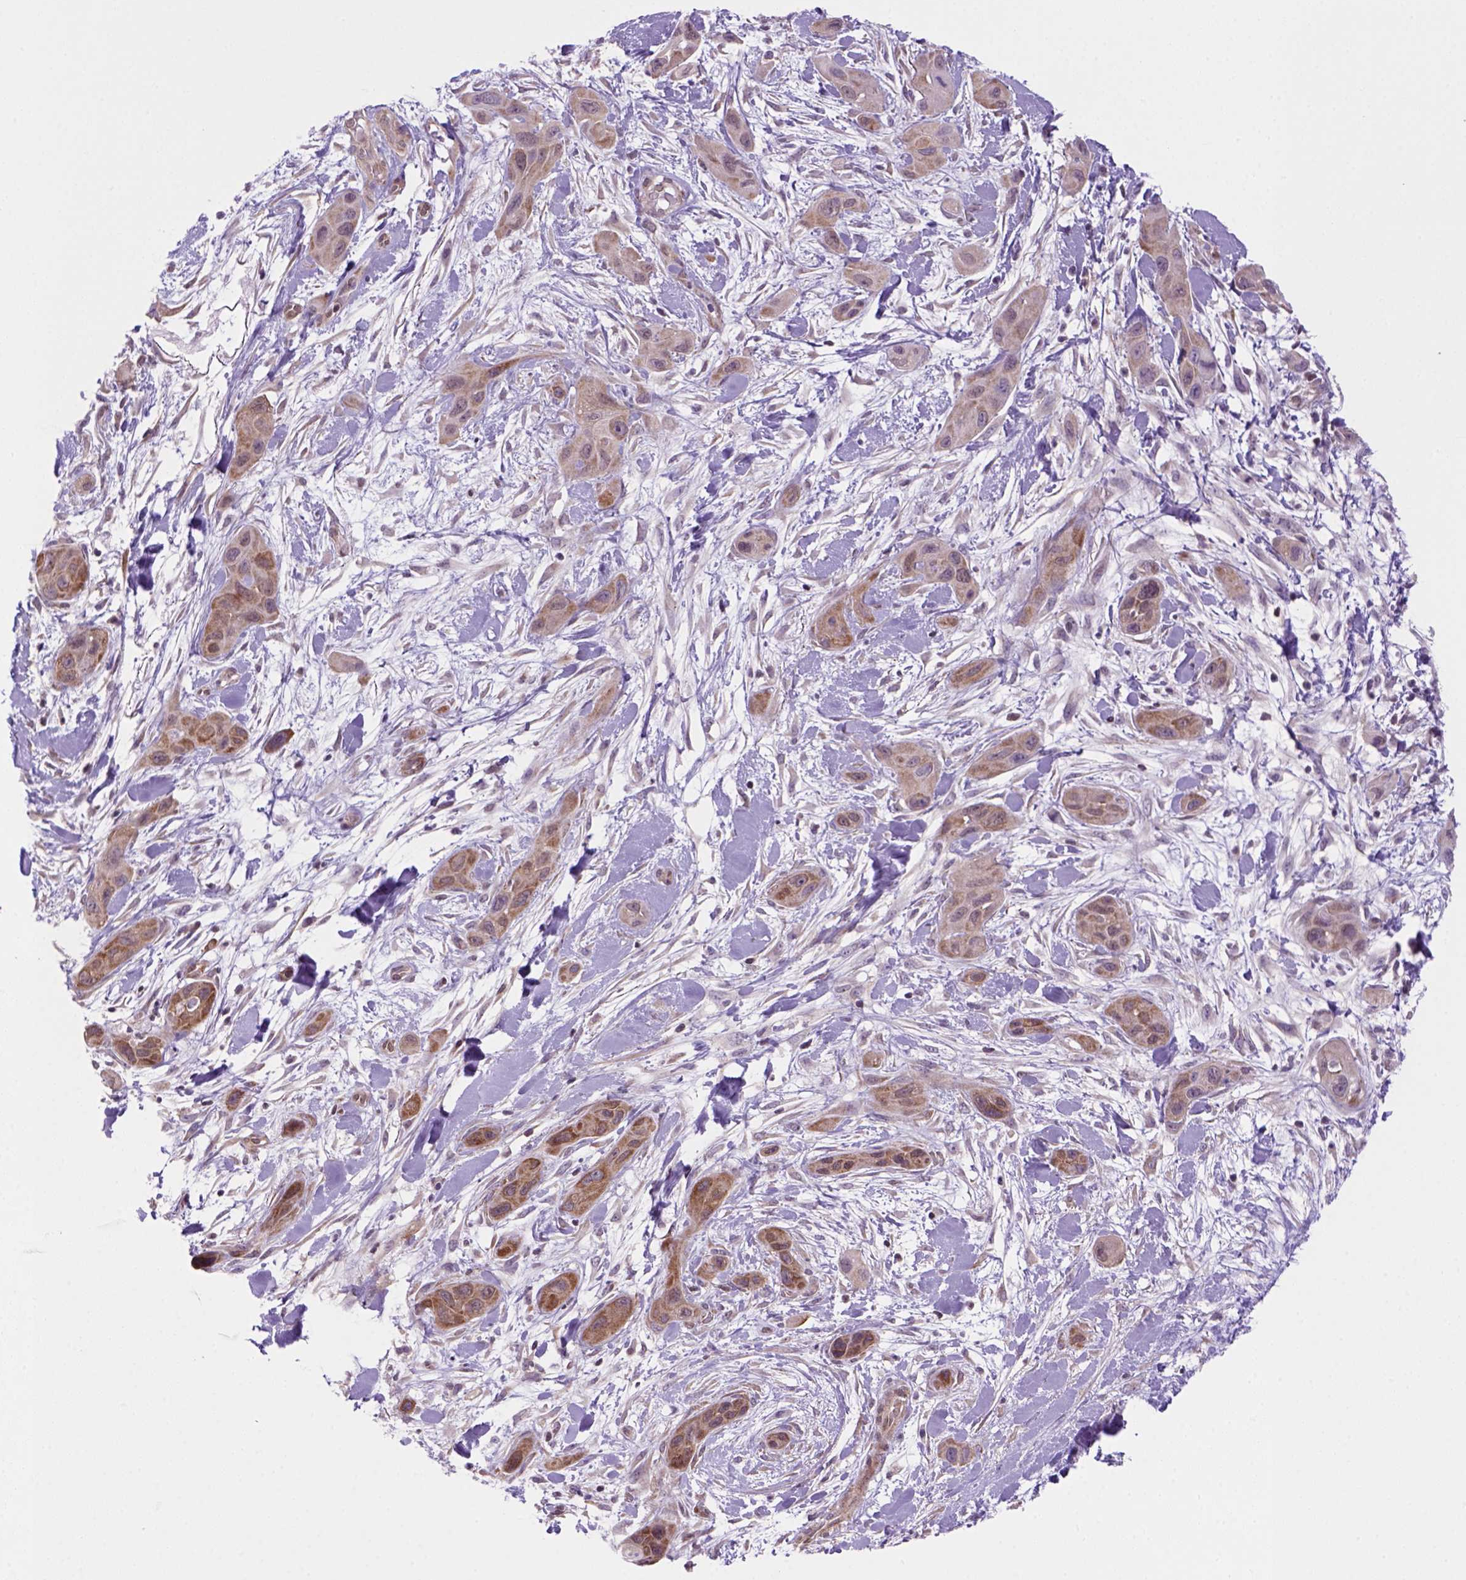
{"staining": {"intensity": "moderate", "quantity": "25%-75%", "location": "cytoplasmic/membranous"}, "tissue": "skin cancer", "cell_type": "Tumor cells", "image_type": "cancer", "snomed": [{"axis": "morphology", "description": "Squamous cell carcinoma, NOS"}, {"axis": "topography", "description": "Skin"}], "caption": "Protein staining shows moderate cytoplasmic/membranous expression in approximately 25%-75% of tumor cells in skin squamous cell carcinoma. The staining is performed using DAB brown chromogen to label protein expression. The nuclei are counter-stained blue using hematoxylin.", "gene": "MGMT", "patient": {"sex": "male", "age": 79}}